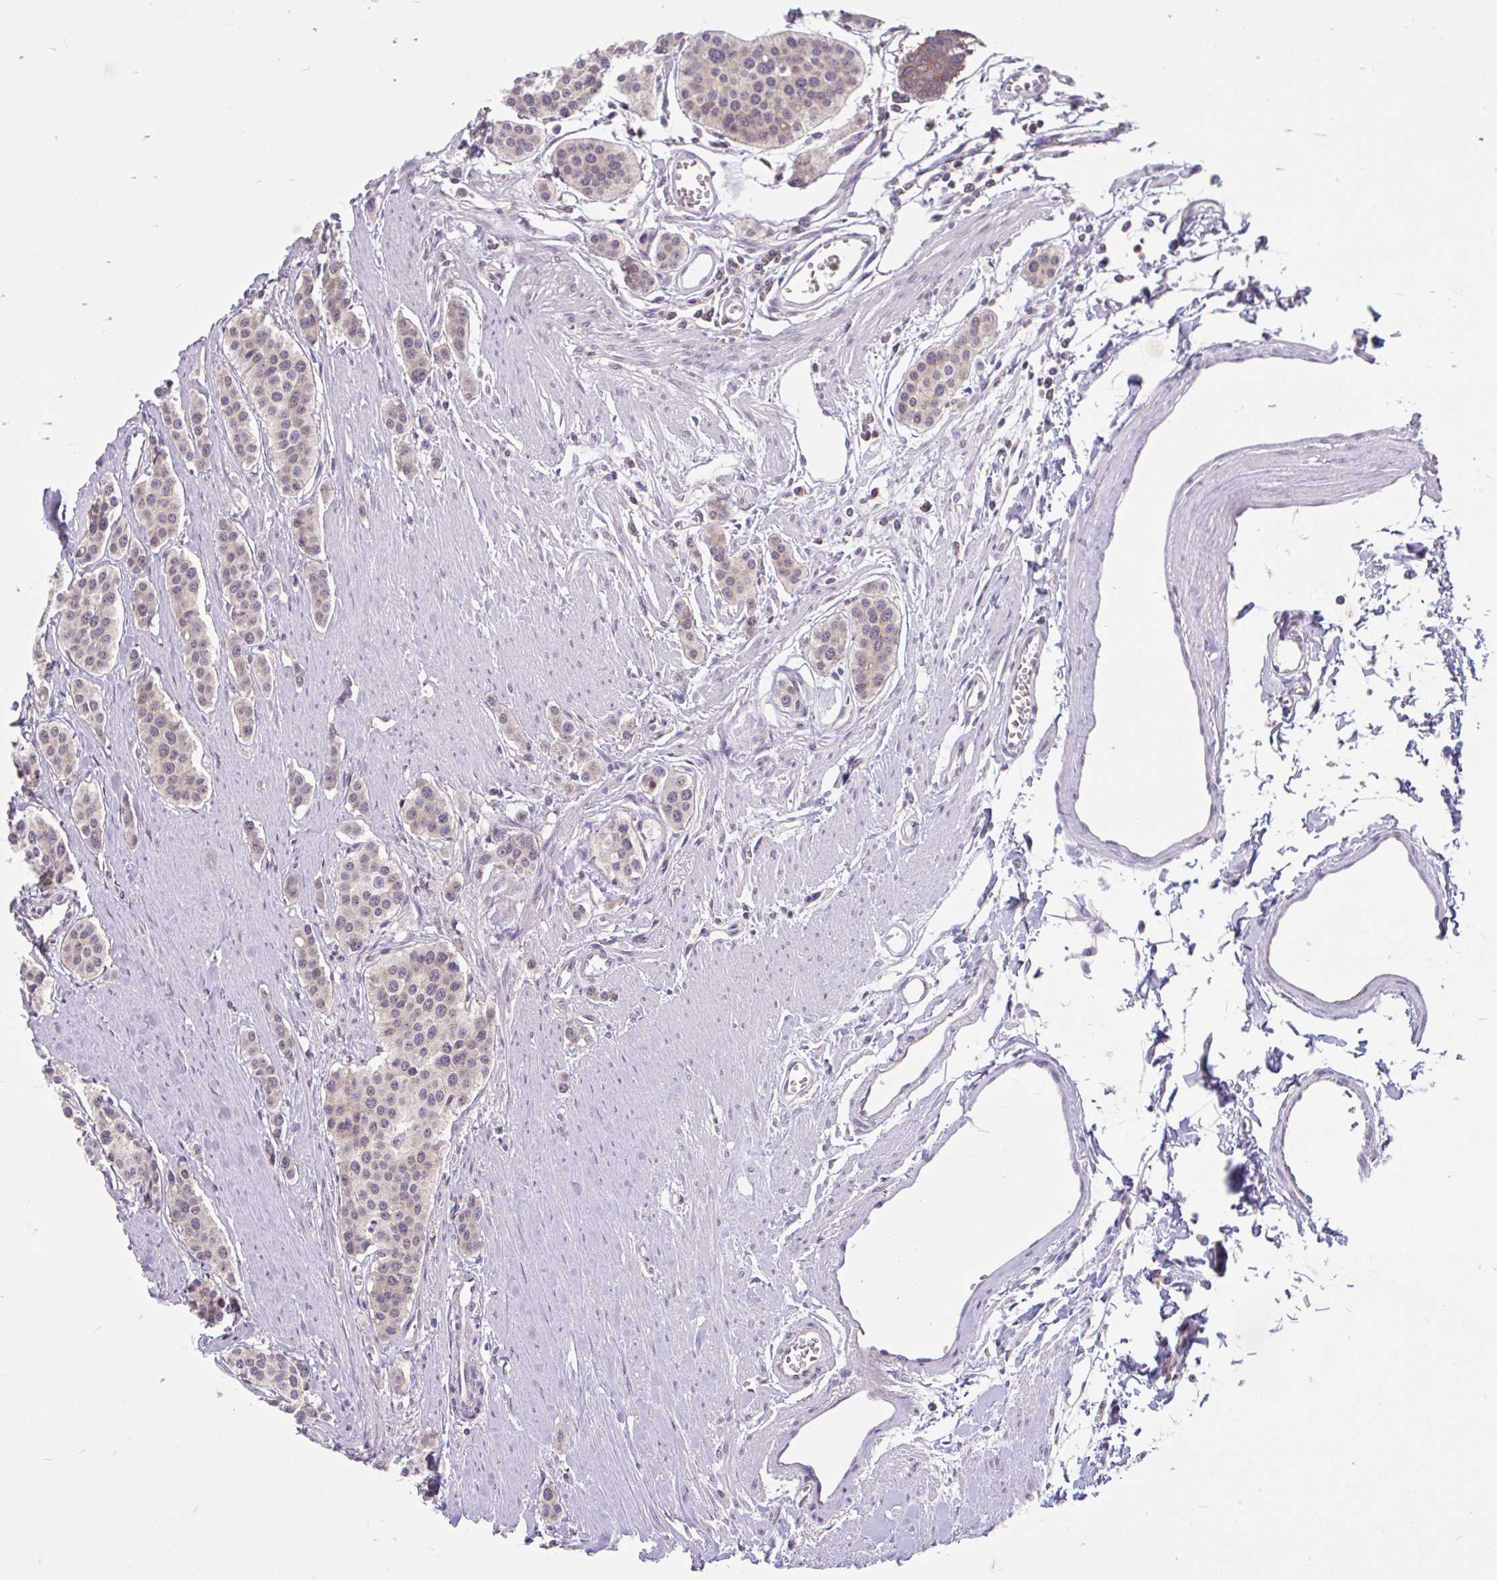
{"staining": {"intensity": "weak", "quantity": "25%-75%", "location": "nuclear"}, "tissue": "carcinoid", "cell_type": "Tumor cells", "image_type": "cancer", "snomed": [{"axis": "morphology", "description": "Carcinoid, malignant, NOS"}, {"axis": "topography", "description": "Small intestine"}], "caption": "Carcinoid stained with immunohistochemistry shows weak nuclear staining in approximately 25%-75% of tumor cells.", "gene": "RALBP1", "patient": {"sex": "male", "age": 60}}